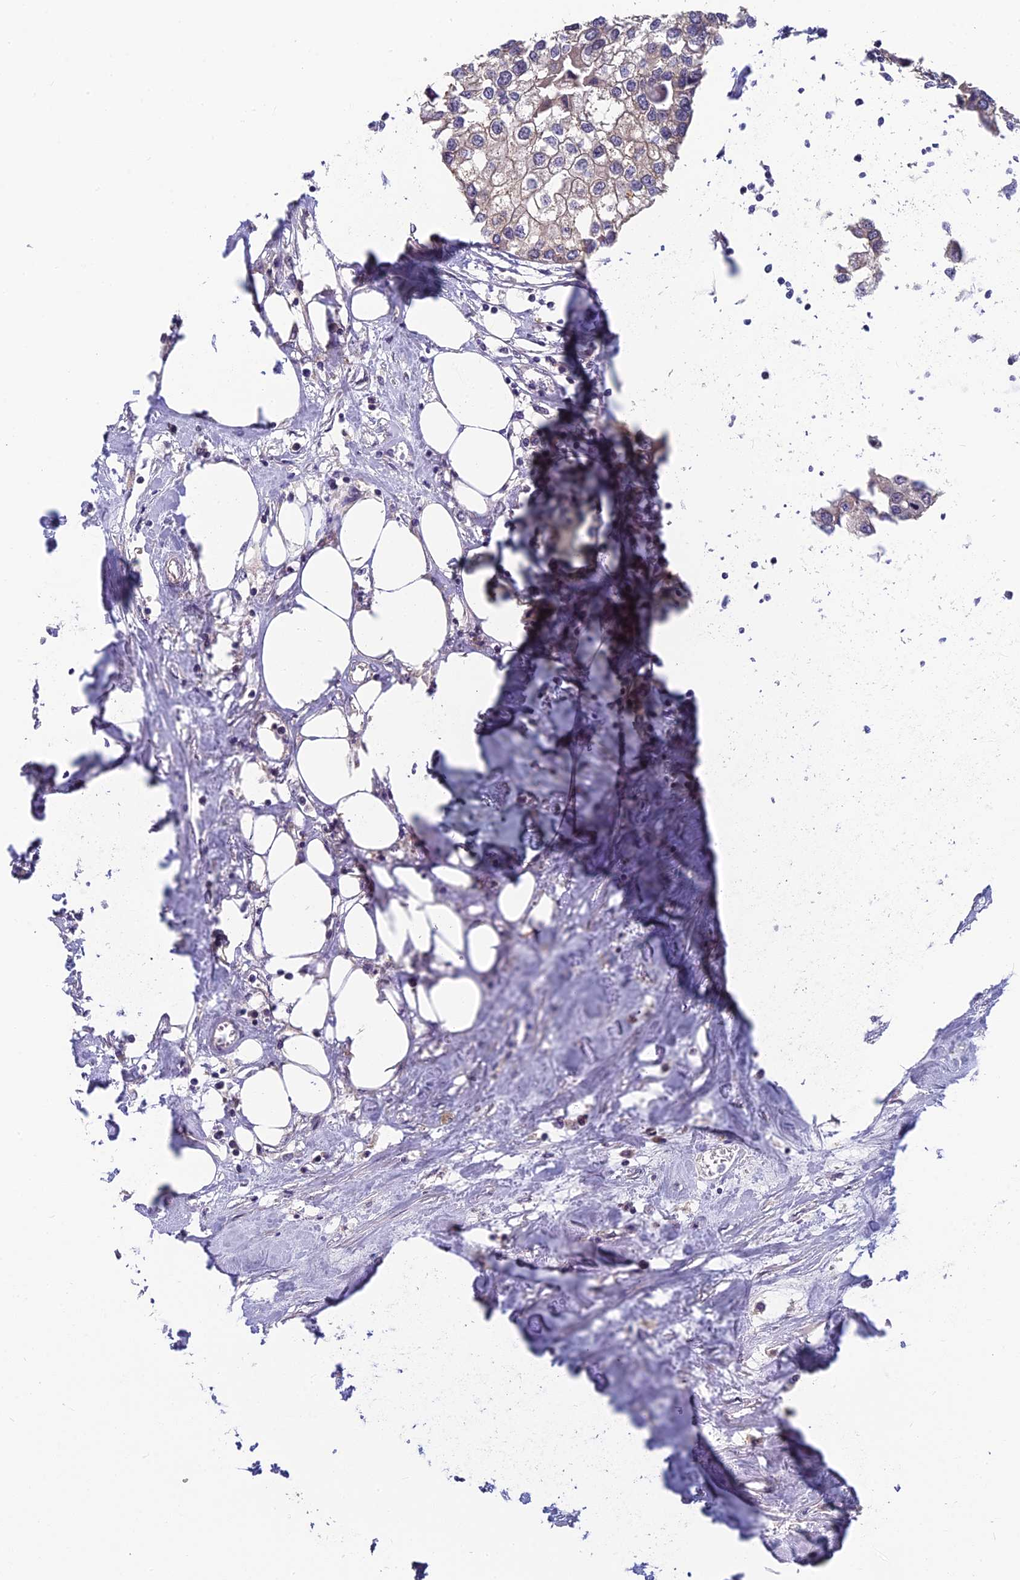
{"staining": {"intensity": "weak", "quantity": "<25%", "location": "cytoplasmic/membranous"}, "tissue": "urothelial cancer", "cell_type": "Tumor cells", "image_type": "cancer", "snomed": [{"axis": "morphology", "description": "Urothelial carcinoma, High grade"}, {"axis": "topography", "description": "Urinary bladder"}], "caption": "An immunohistochemistry (IHC) photomicrograph of urothelial carcinoma (high-grade) is shown. There is no staining in tumor cells of urothelial carcinoma (high-grade).", "gene": "PIKFYVE", "patient": {"sex": "male", "age": 64}}